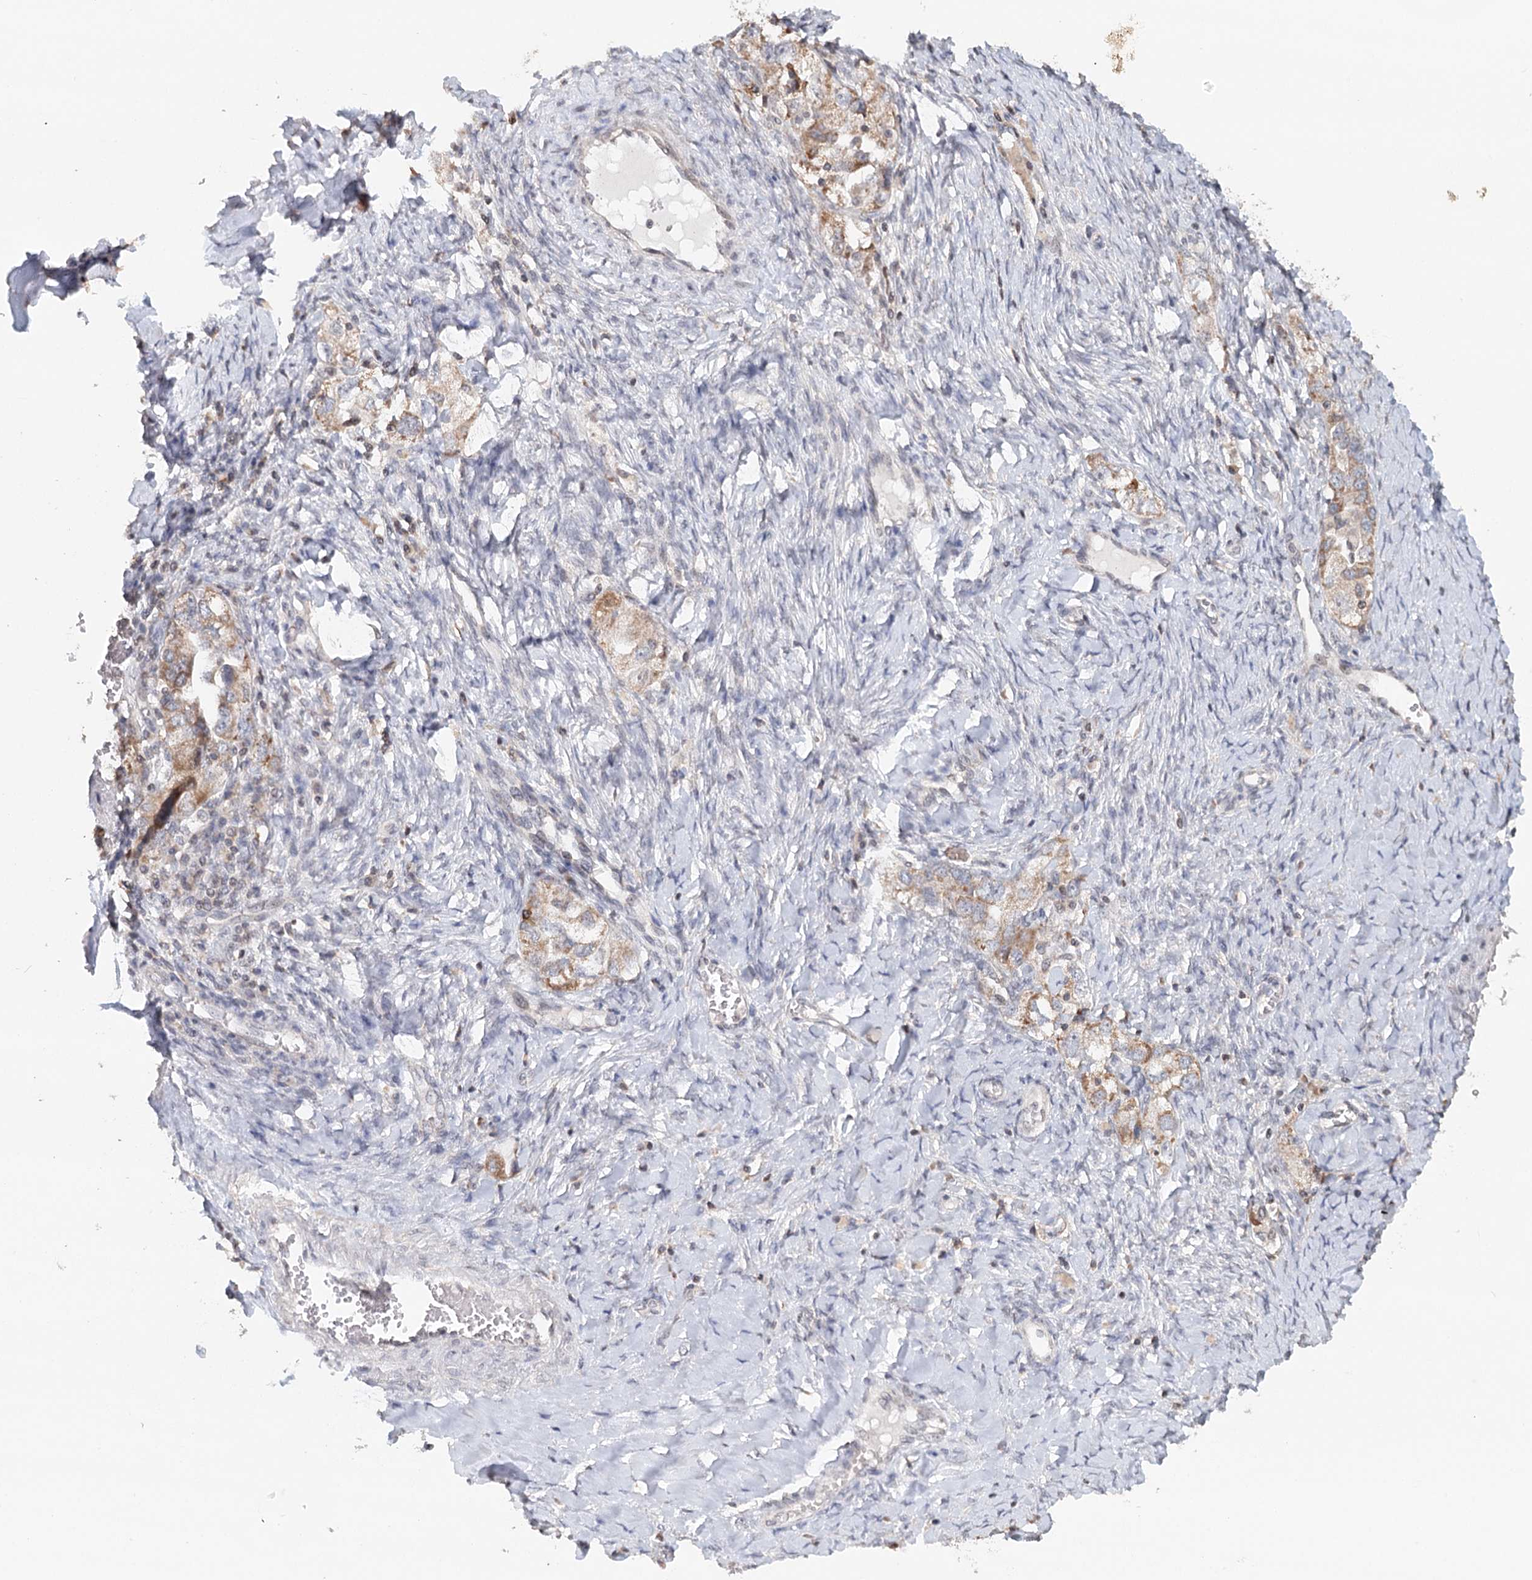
{"staining": {"intensity": "moderate", "quantity": ">75%", "location": "cytoplasmic/membranous"}, "tissue": "ovarian cancer", "cell_type": "Tumor cells", "image_type": "cancer", "snomed": [{"axis": "morphology", "description": "Carcinoma, NOS"}, {"axis": "morphology", "description": "Cystadenocarcinoma, serous, NOS"}, {"axis": "topography", "description": "Ovary"}], "caption": "Immunohistochemistry of carcinoma (ovarian) reveals medium levels of moderate cytoplasmic/membranous staining in approximately >75% of tumor cells.", "gene": "ICOS", "patient": {"sex": "female", "age": 69}}